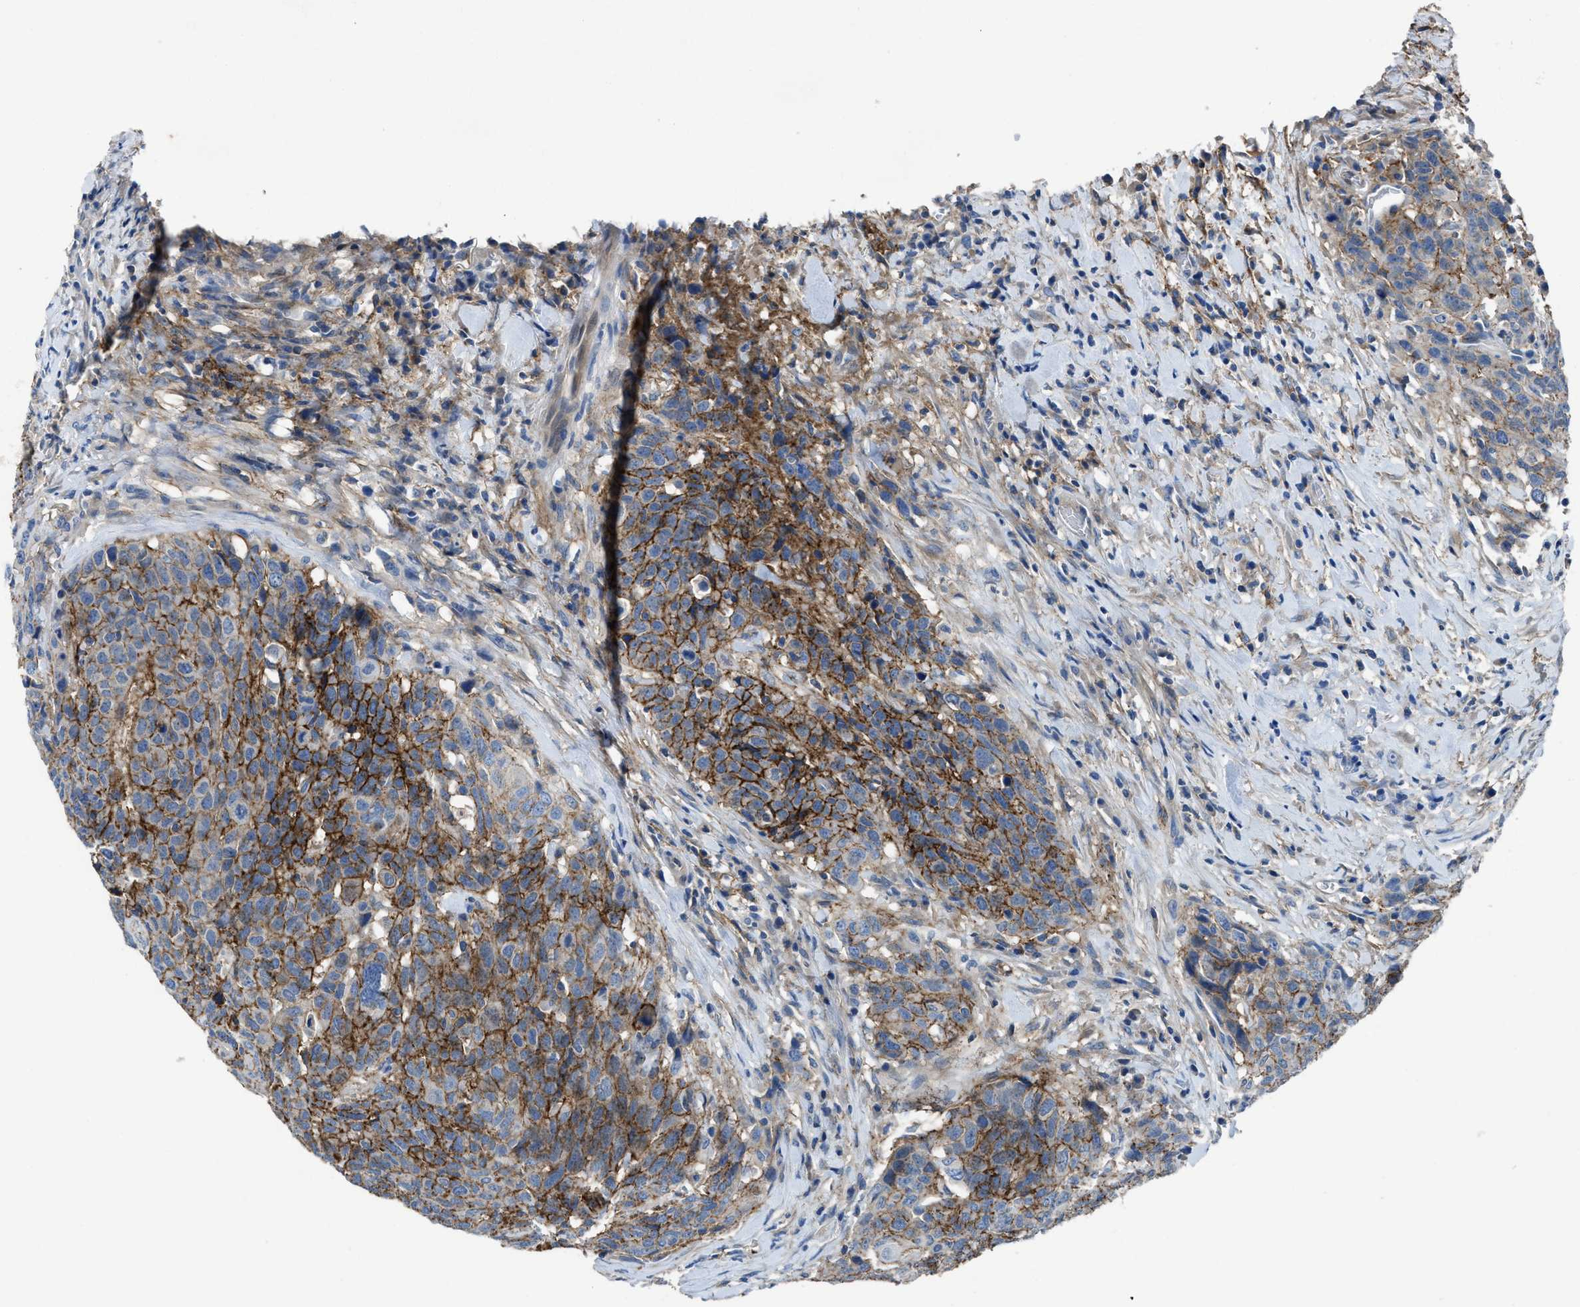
{"staining": {"intensity": "strong", "quantity": ">75%", "location": "cytoplasmic/membranous"}, "tissue": "head and neck cancer", "cell_type": "Tumor cells", "image_type": "cancer", "snomed": [{"axis": "morphology", "description": "Squamous cell carcinoma, NOS"}, {"axis": "topography", "description": "Head-Neck"}], "caption": "Immunohistochemistry (IHC) of head and neck cancer (squamous cell carcinoma) exhibits high levels of strong cytoplasmic/membranous positivity in about >75% of tumor cells.", "gene": "PTGFRN", "patient": {"sex": "male", "age": 66}}